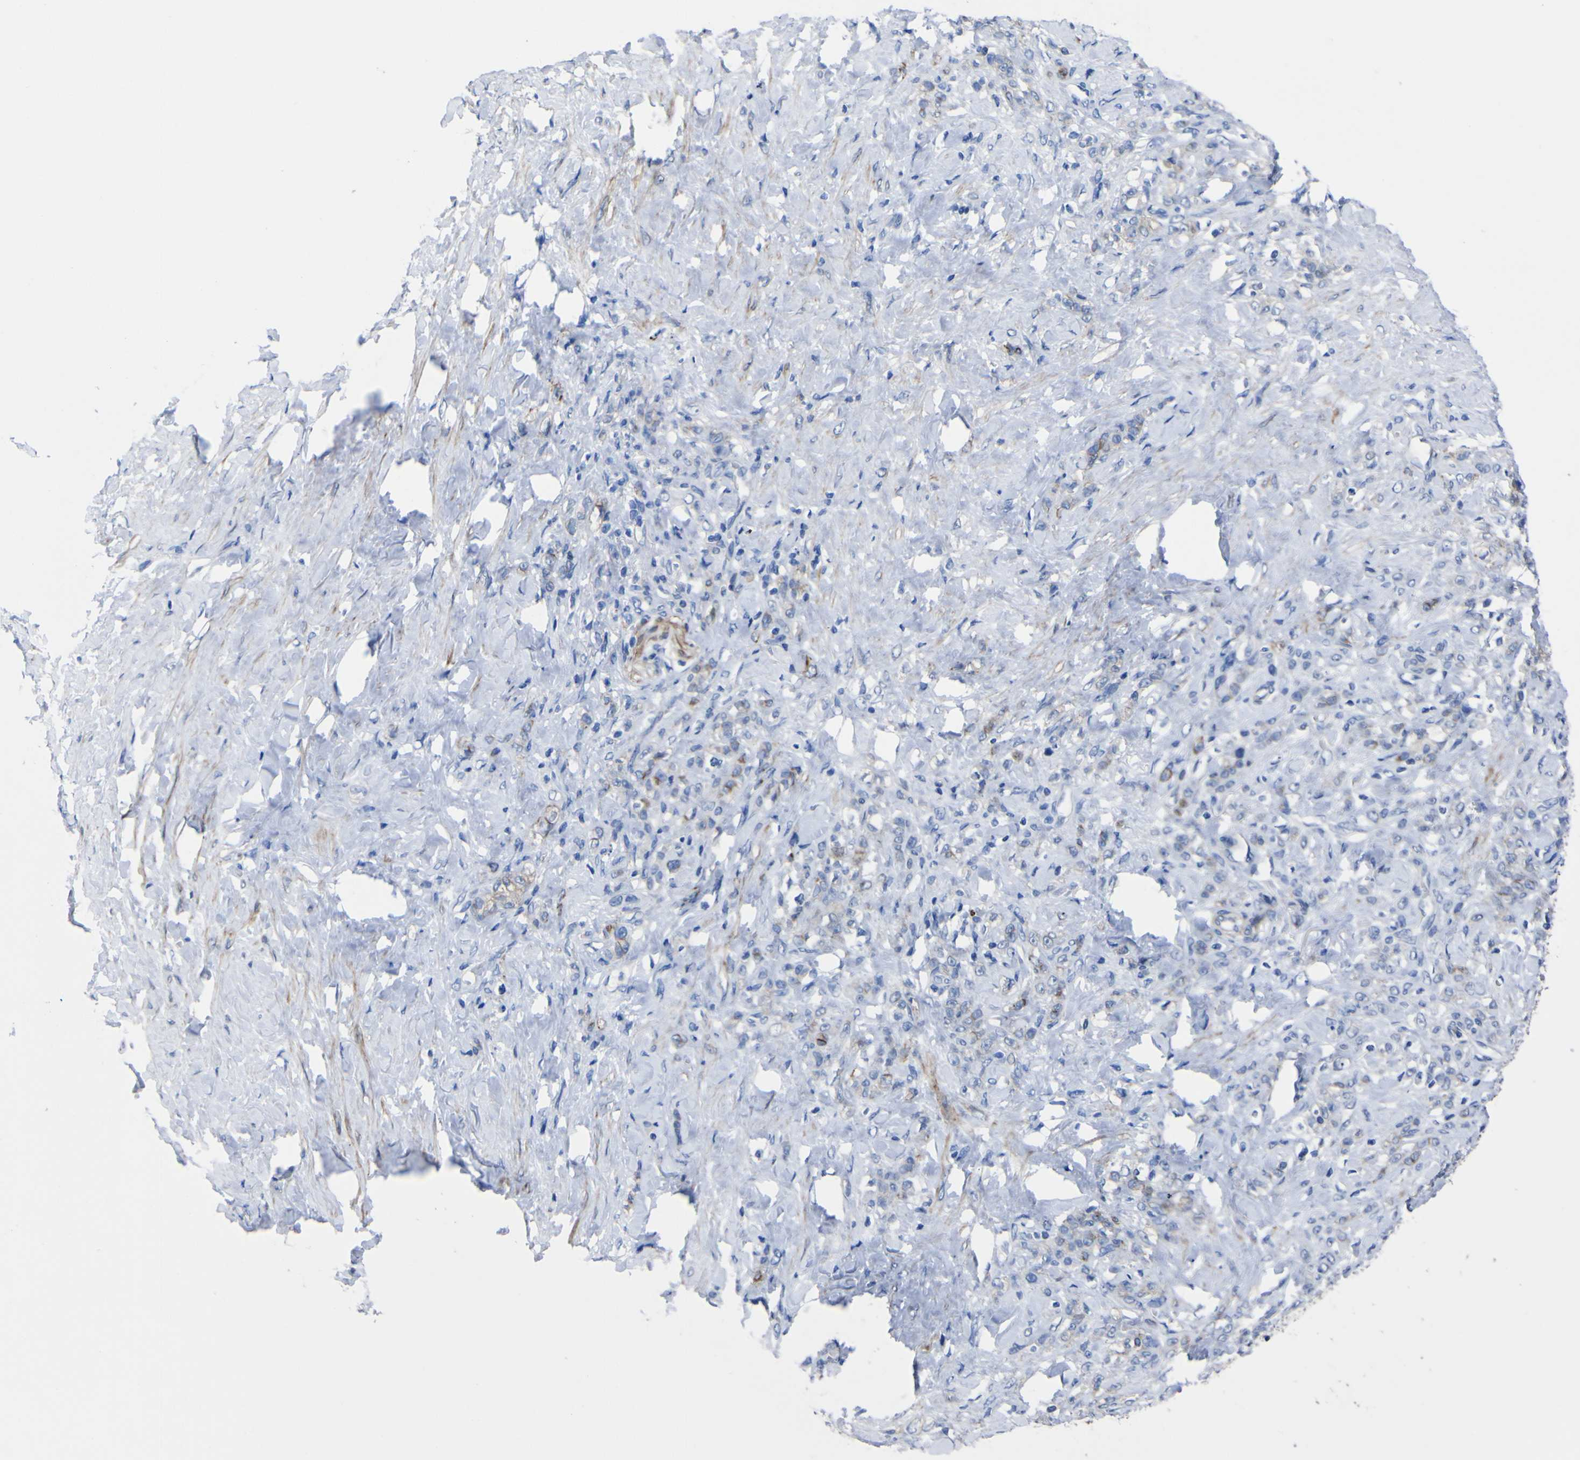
{"staining": {"intensity": "moderate", "quantity": "<25%", "location": "cytoplasmic/membranous"}, "tissue": "stomach cancer", "cell_type": "Tumor cells", "image_type": "cancer", "snomed": [{"axis": "morphology", "description": "Adenocarcinoma, NOS"}, {"axis": "topography", "description": "Stomach"}], "caption": "Moderate cytoplasmic/membranous expression is appreciated in approximately <25% of tumor cells in stomach adenocarcinoma.", "gene": "AGO4", "patient": {"sex": "male", "age": 82}}